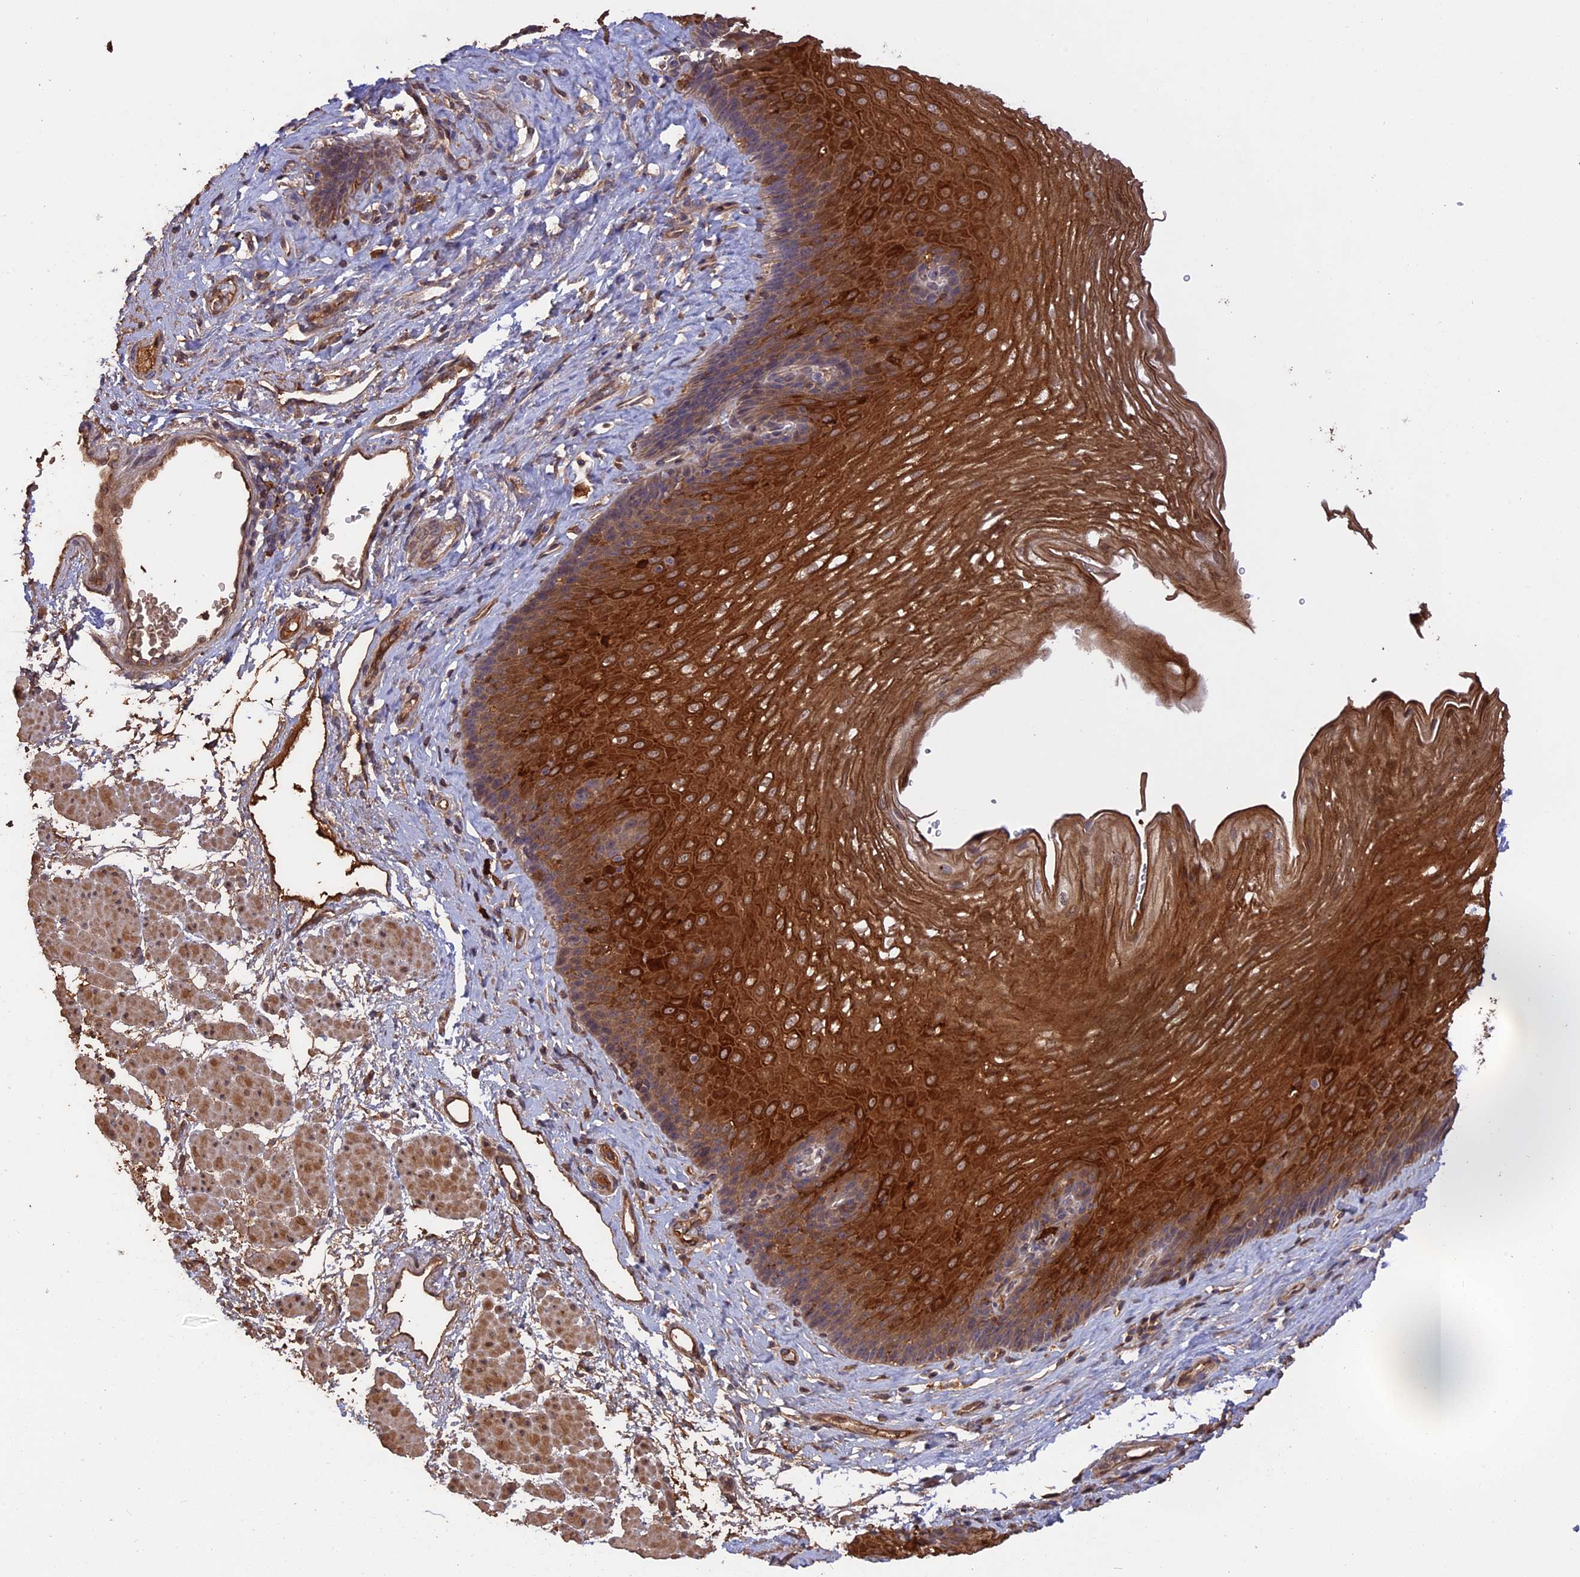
{"staining": {"intensity": "strong", "quantity": "25%-75%", "location": "cytoplasmic/membranous"}, "tissue": "esophagus", "cell_type": "Squamous epithelial cells", "image_type": "normal", "snomed": [{"axis": "morphology", "description": "Normal tissue, NOS"}, {"axis": "topography", "description": "Esophagus"}], "caption": "A high-resolution micrograph shows immunohistochemistry staining of unremarkable esophagus, which demonstrates strong cytoplasmic/membranous staining in about 25%-75% of squamous epithelial cells.", "gene": "RASAL1", "patient": {"sex": "female", "age": 66}}